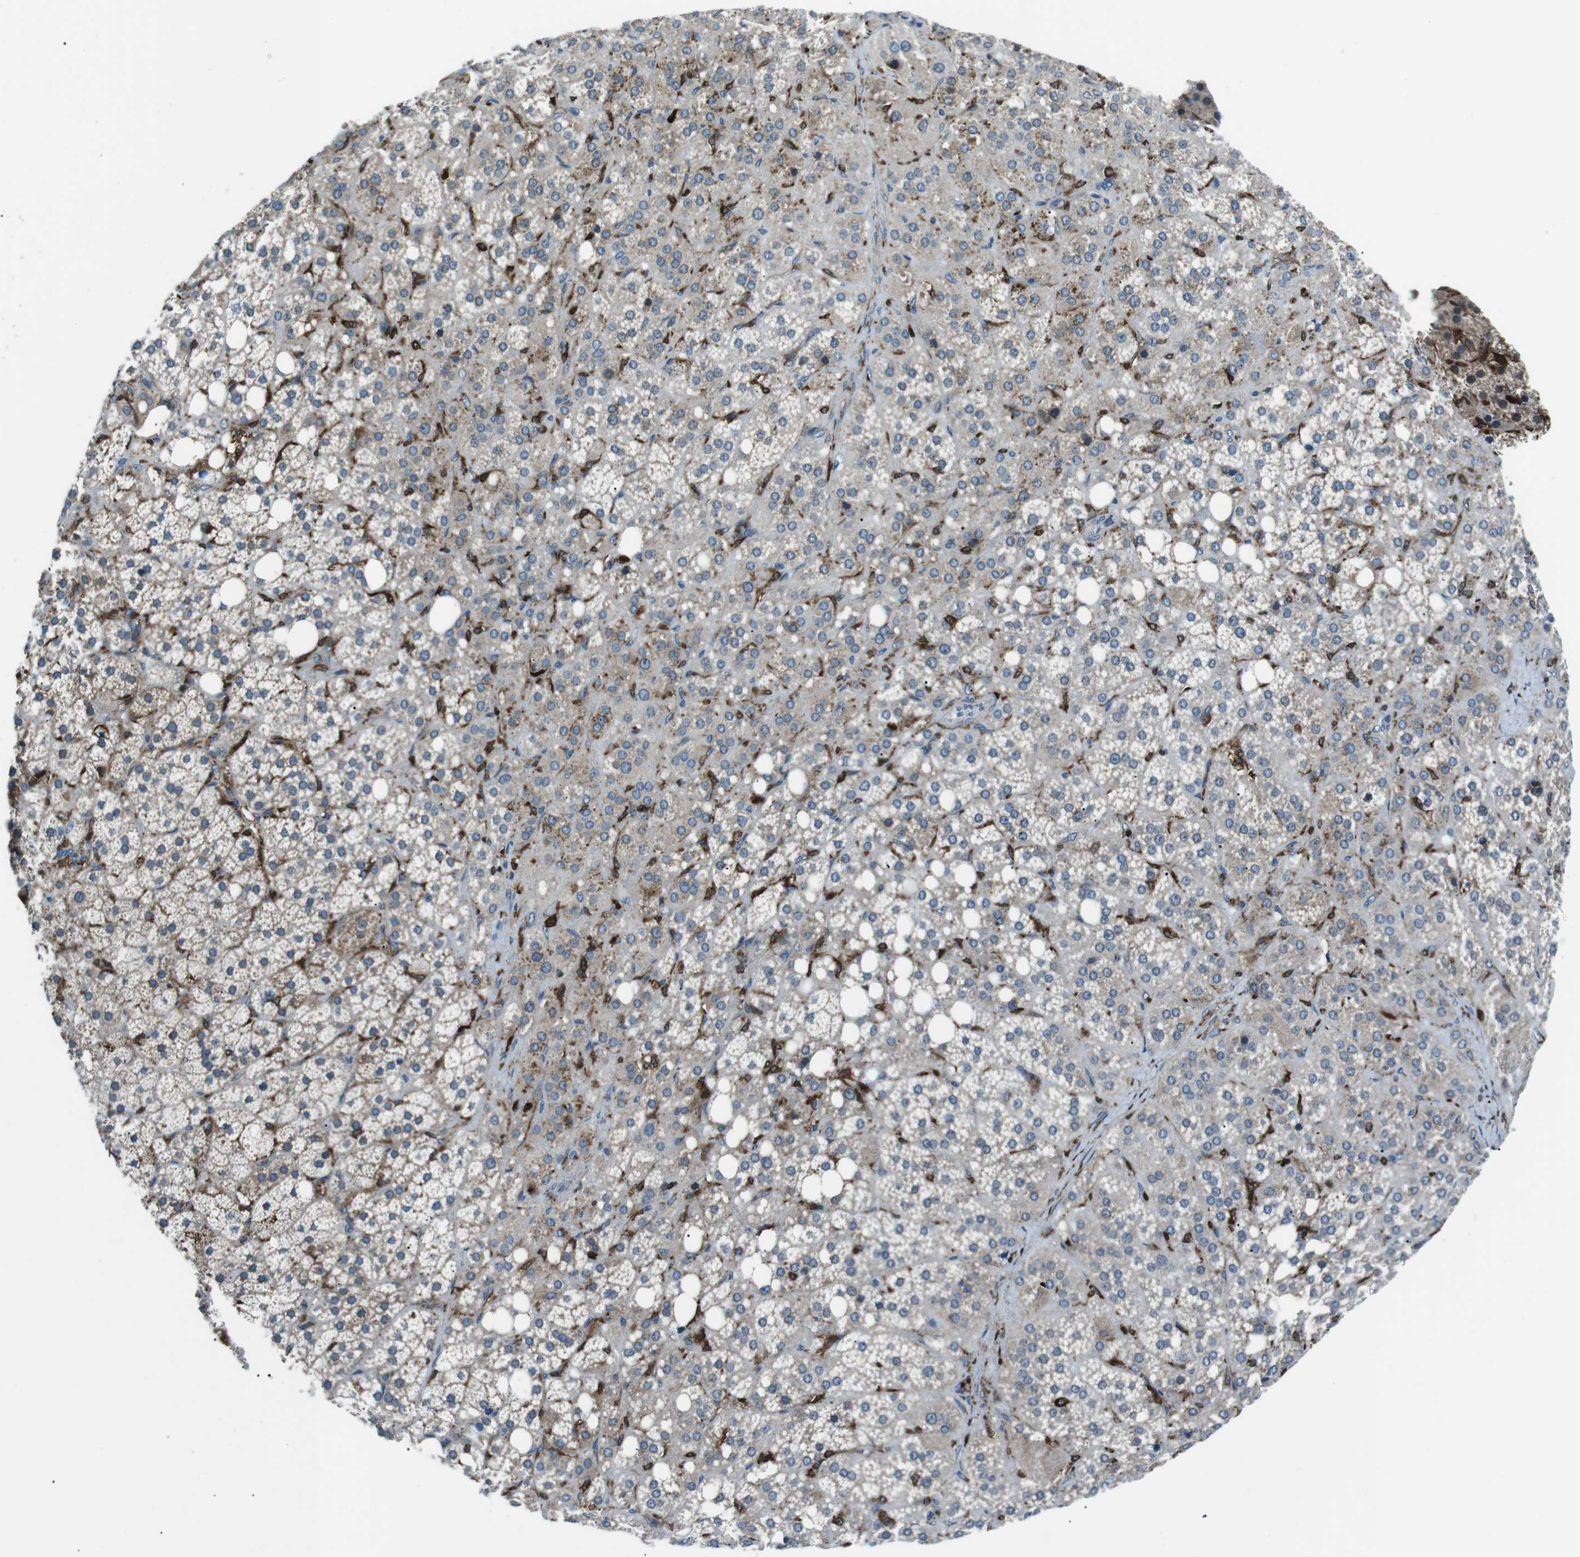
{"staining": {"intensity": "moderate", "quantity": "25%-75%", "location": "cytoplasmic/membranous"}, "tissue": "adrenal gland", "cell_type": "Glandular cells", "image_type": "normal", "snomed": [{"axis": "morphology", "description": "Normal tissue, NOS"}, {"axis": "topography", "description": "Adrenal gland"}], "caption": "High-power microscopy captured an immunohistochemistry photomicrograph of unremarkable adrenal gland, revealing moderate cytoplasmic/membranous expression in about 25%-75% of glandular cells. (brown staining indicates protein expression, while blue staining denotes nuclei).", "gene": "BLNK", "patient": {"sex": "female", "age": 59}}